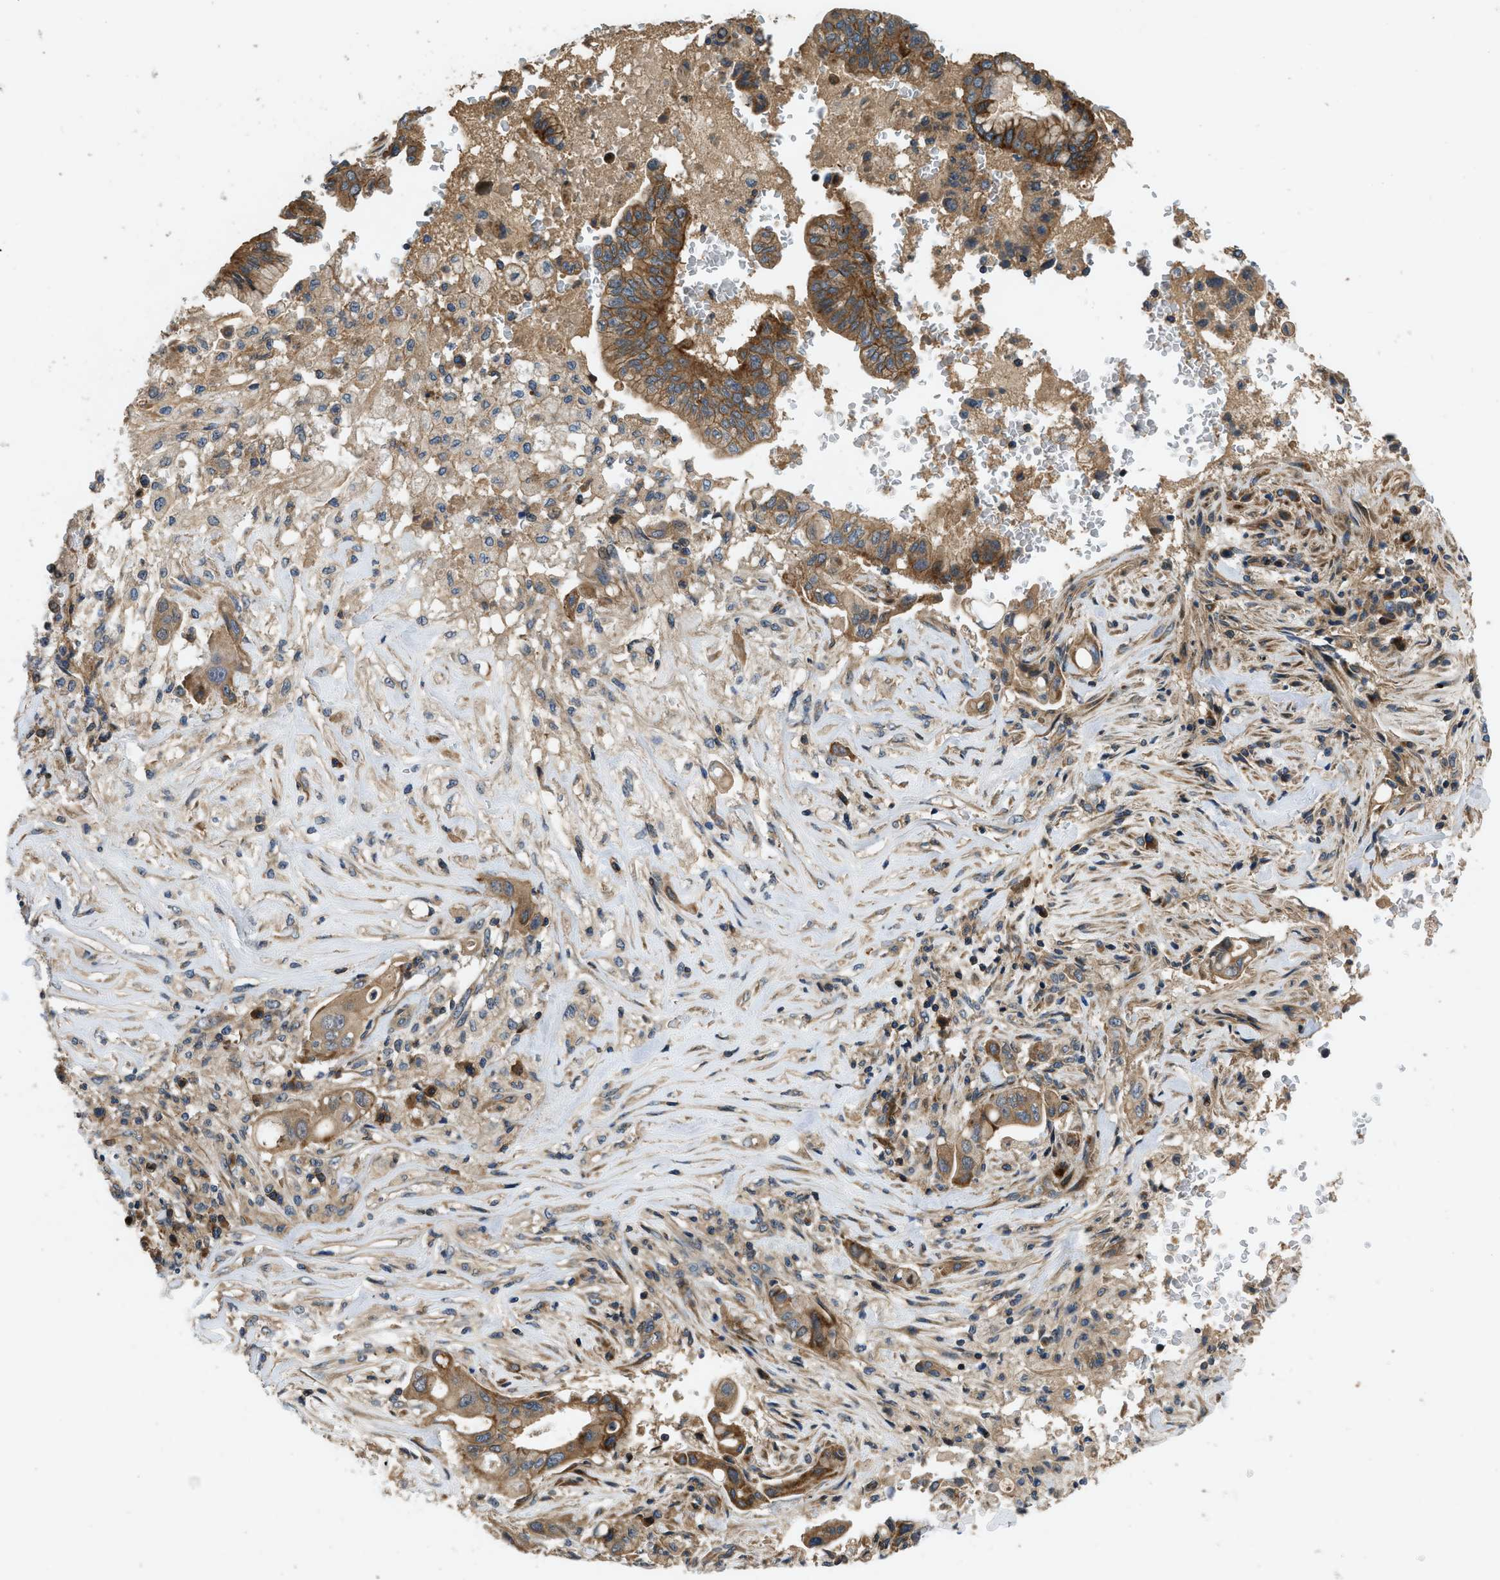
{"staining": {"intensity": "moderate", "quantity": ">75%", "location": "cytoplasmic/membranous"}, "tissue": "pancreatic cancer", "cell_type": "Tumor cells", "image_type": "cancer", "snomed": [{"axis": "morphology", "description": "Adenocarcinoma, NOS"}, {"axis": "topography", "description": "Pancreas"}], "caption": "Adenocarcinoma (pancreatic) was stained to show a protein in brown. There is medium levels of moderate cytoplasmic/membranous positivity in approximately >75% of tumor cells. The staining was performed using DAB (3,3'-diaminobenzidine) to visualize the protein expression in brown, while the nuclei were stained in blue with hematoxylin (Magnification: 20x).", "gene": "CNNM3", "patient": {"sex": "female", "age": 73}}